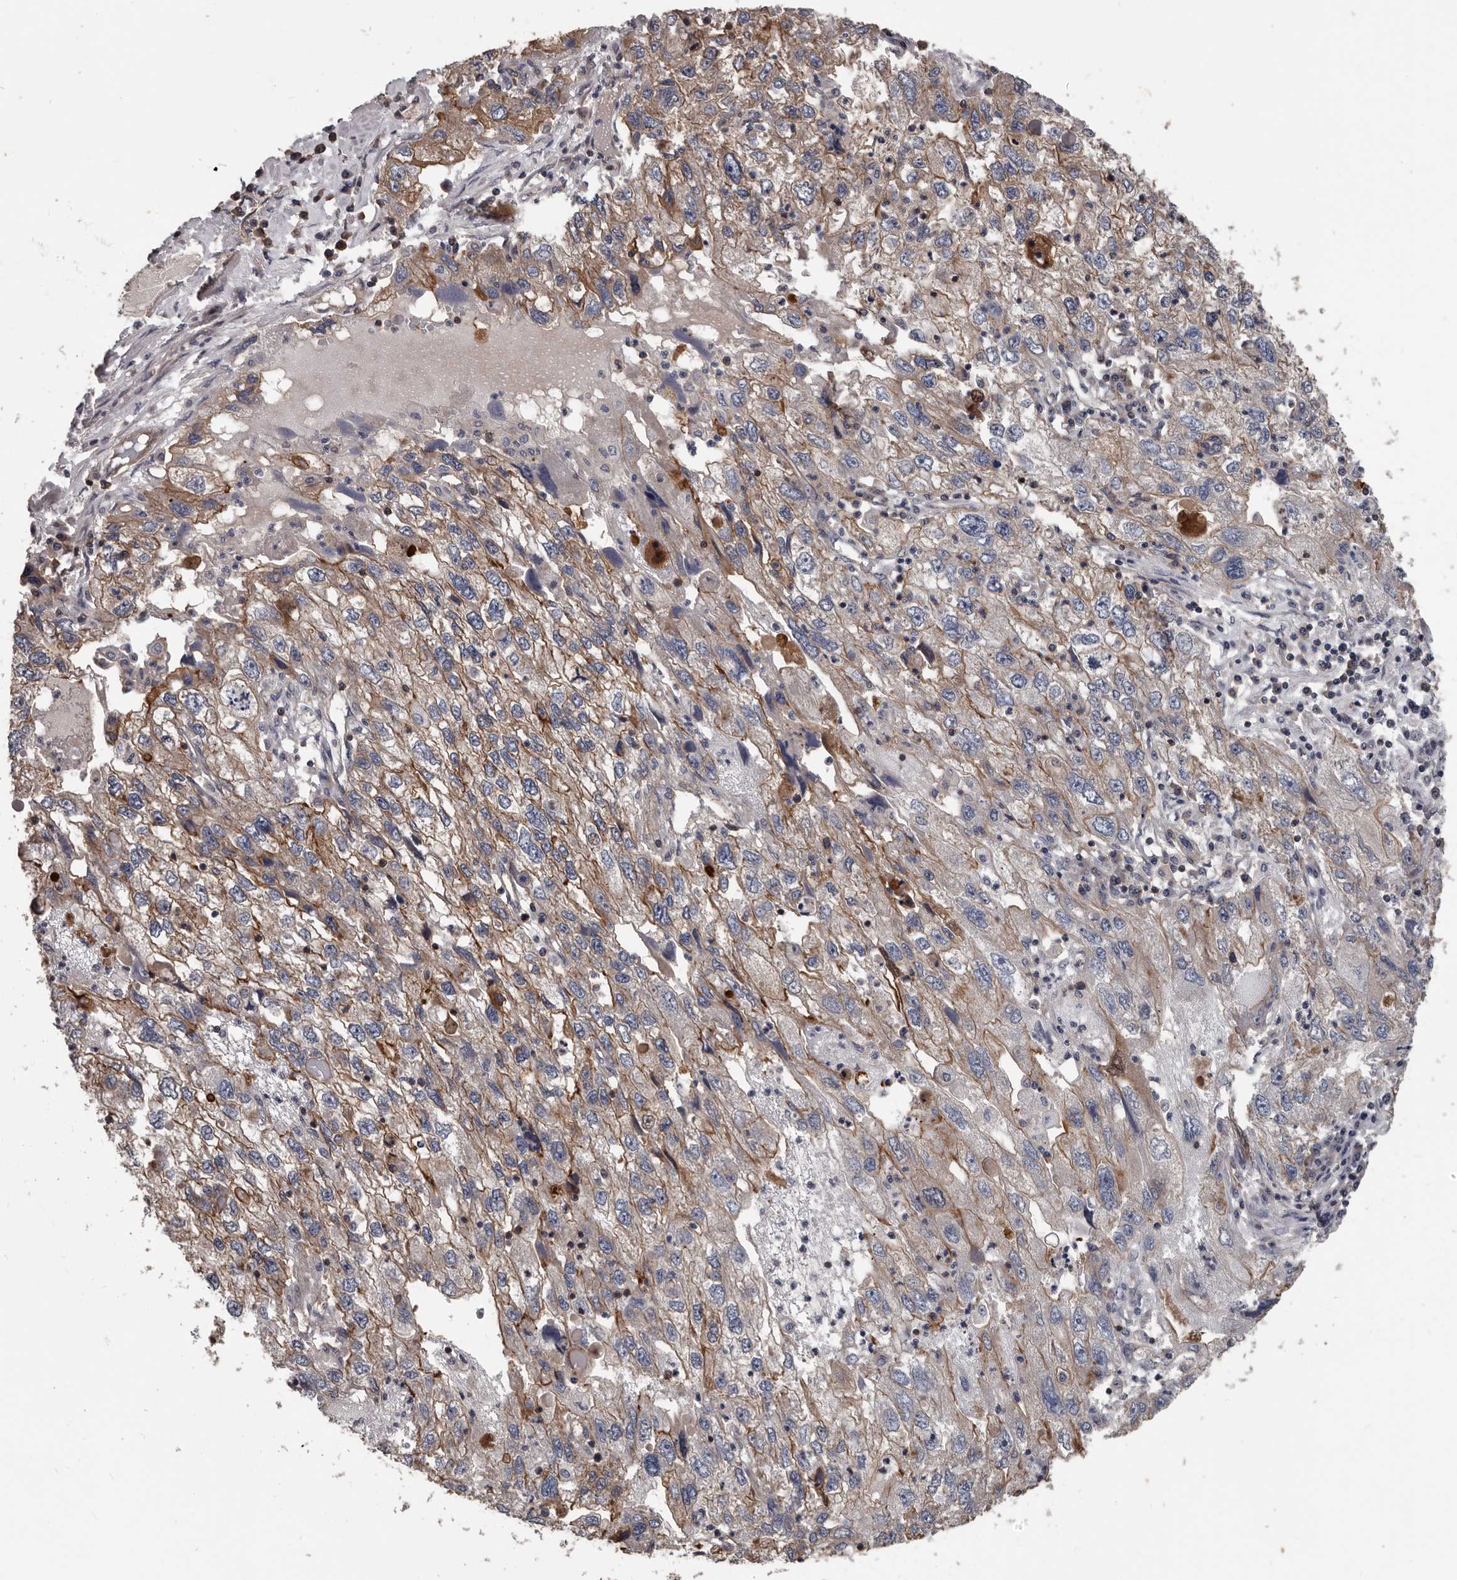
{"staining": {"intensity": "moderate", "quantity": "25%-75%", "location": "cytoplasmic/membranous"}, "tissue": "endometrial cancer", "cell_type": "Tumor cells", "image_type": "cancer", "snomed": [{"axis": "morphology", "description": "Adenocarcinoma, NOS"}, {"axis": "topography", "description": "Endometrium"}], "caption": "There is medium levels of moderate cytoplasmic/membranous staining in tumor cells of endometrial cancer, as demonstrated by immunohistochemical staining (brown color).", "gene": "PNRC2", "patient": {"sex": "female", "age": 49}}